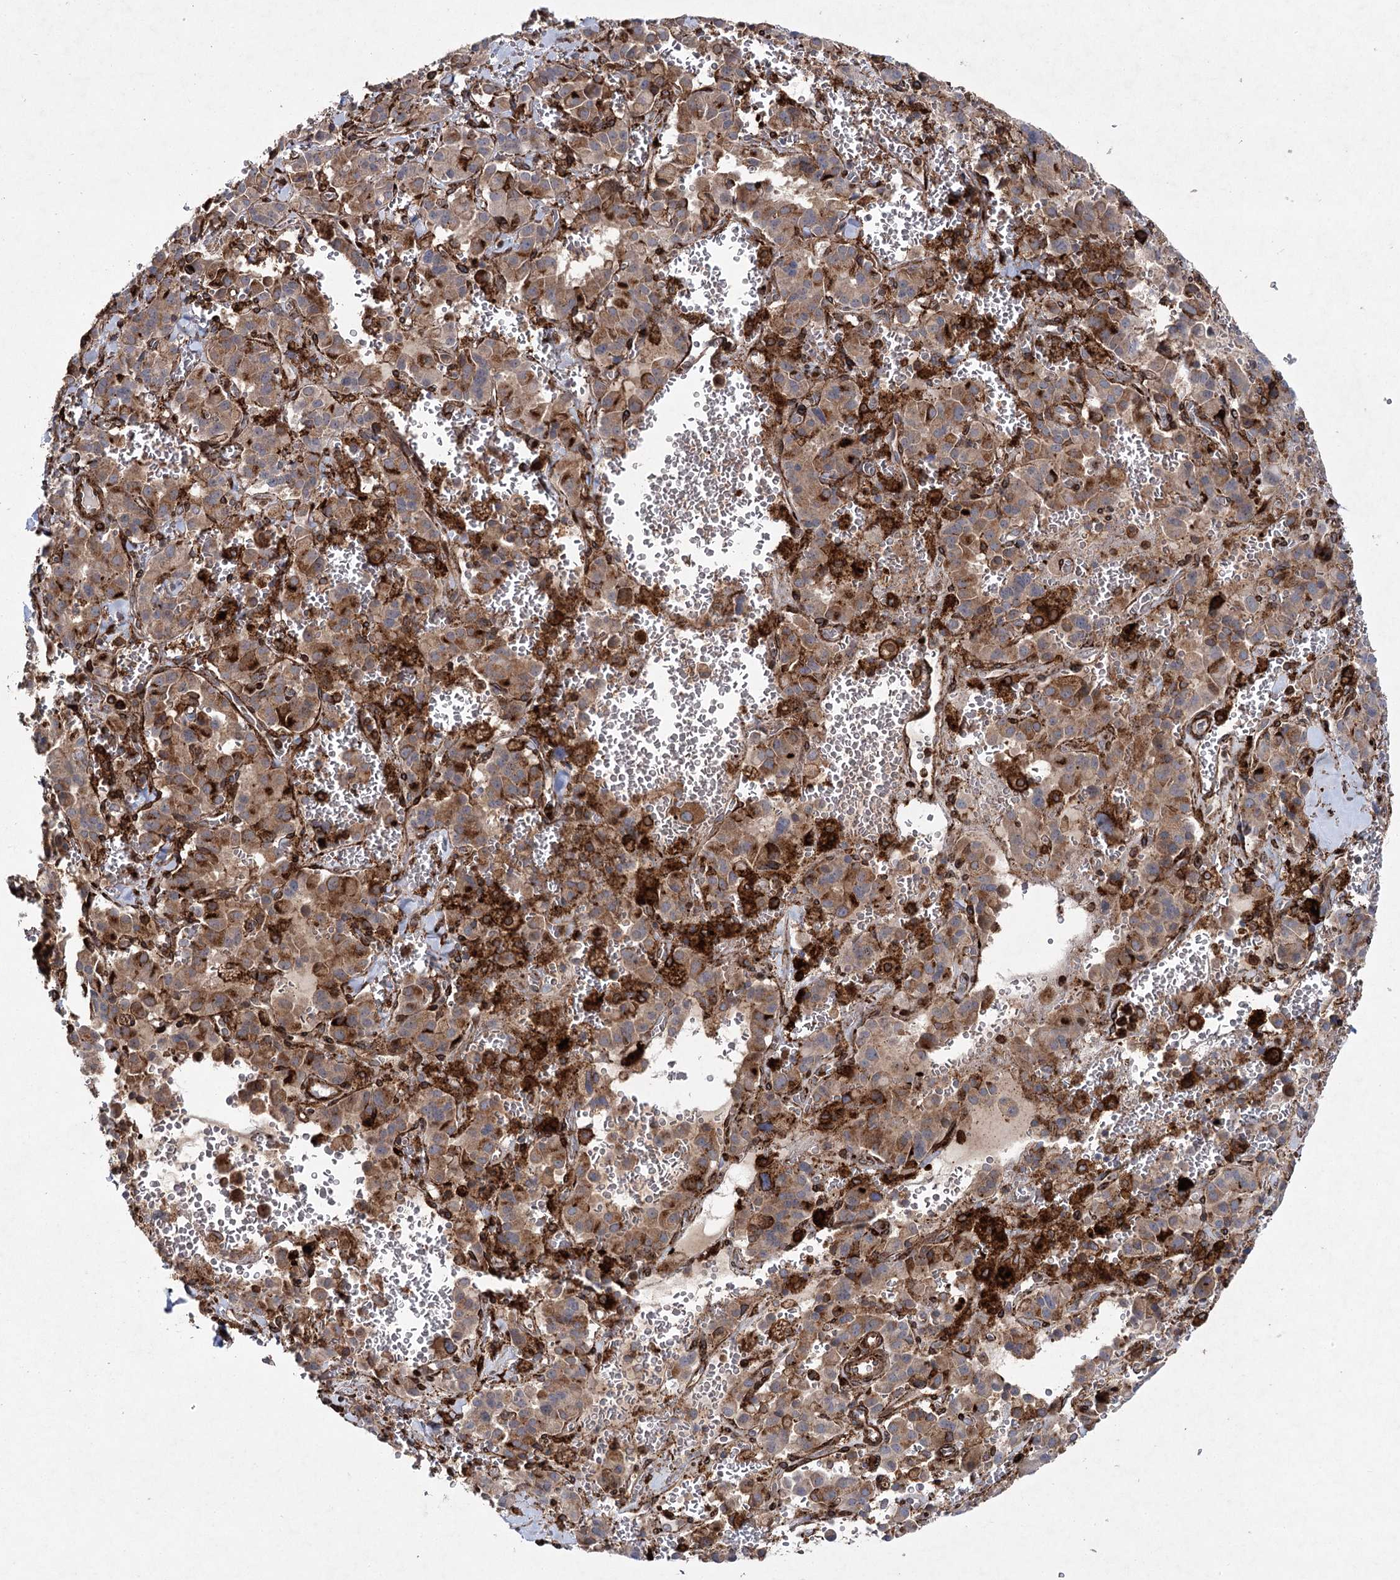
{"staining": {"intensity": "moderate", "quantity": ">75%", "location": "cytoplasmic/membranous"}, "tissue": "pancreatic cancer", "cell_type": "Tumor cells", "image_type": "cancer", "snomed": [{"axis": "morphology", "description": "Adenocarcinoma, NOS"}, {"axis": "topography", "description": "Pancreas"}], "caption": "Immunohistochemistry (IHC) image of neoplastic tissue: human pancreatic adenocarcinoma stained using immunohistochemistry displays medium levels of moderate protein expression localized specifically in the cytoplasmic/membranous of tumor cells, appearing as a cytoplasmic/membranous brown color.", "gene": "DCUN1D4", "patient": {"sex": "male", "age": 65}}